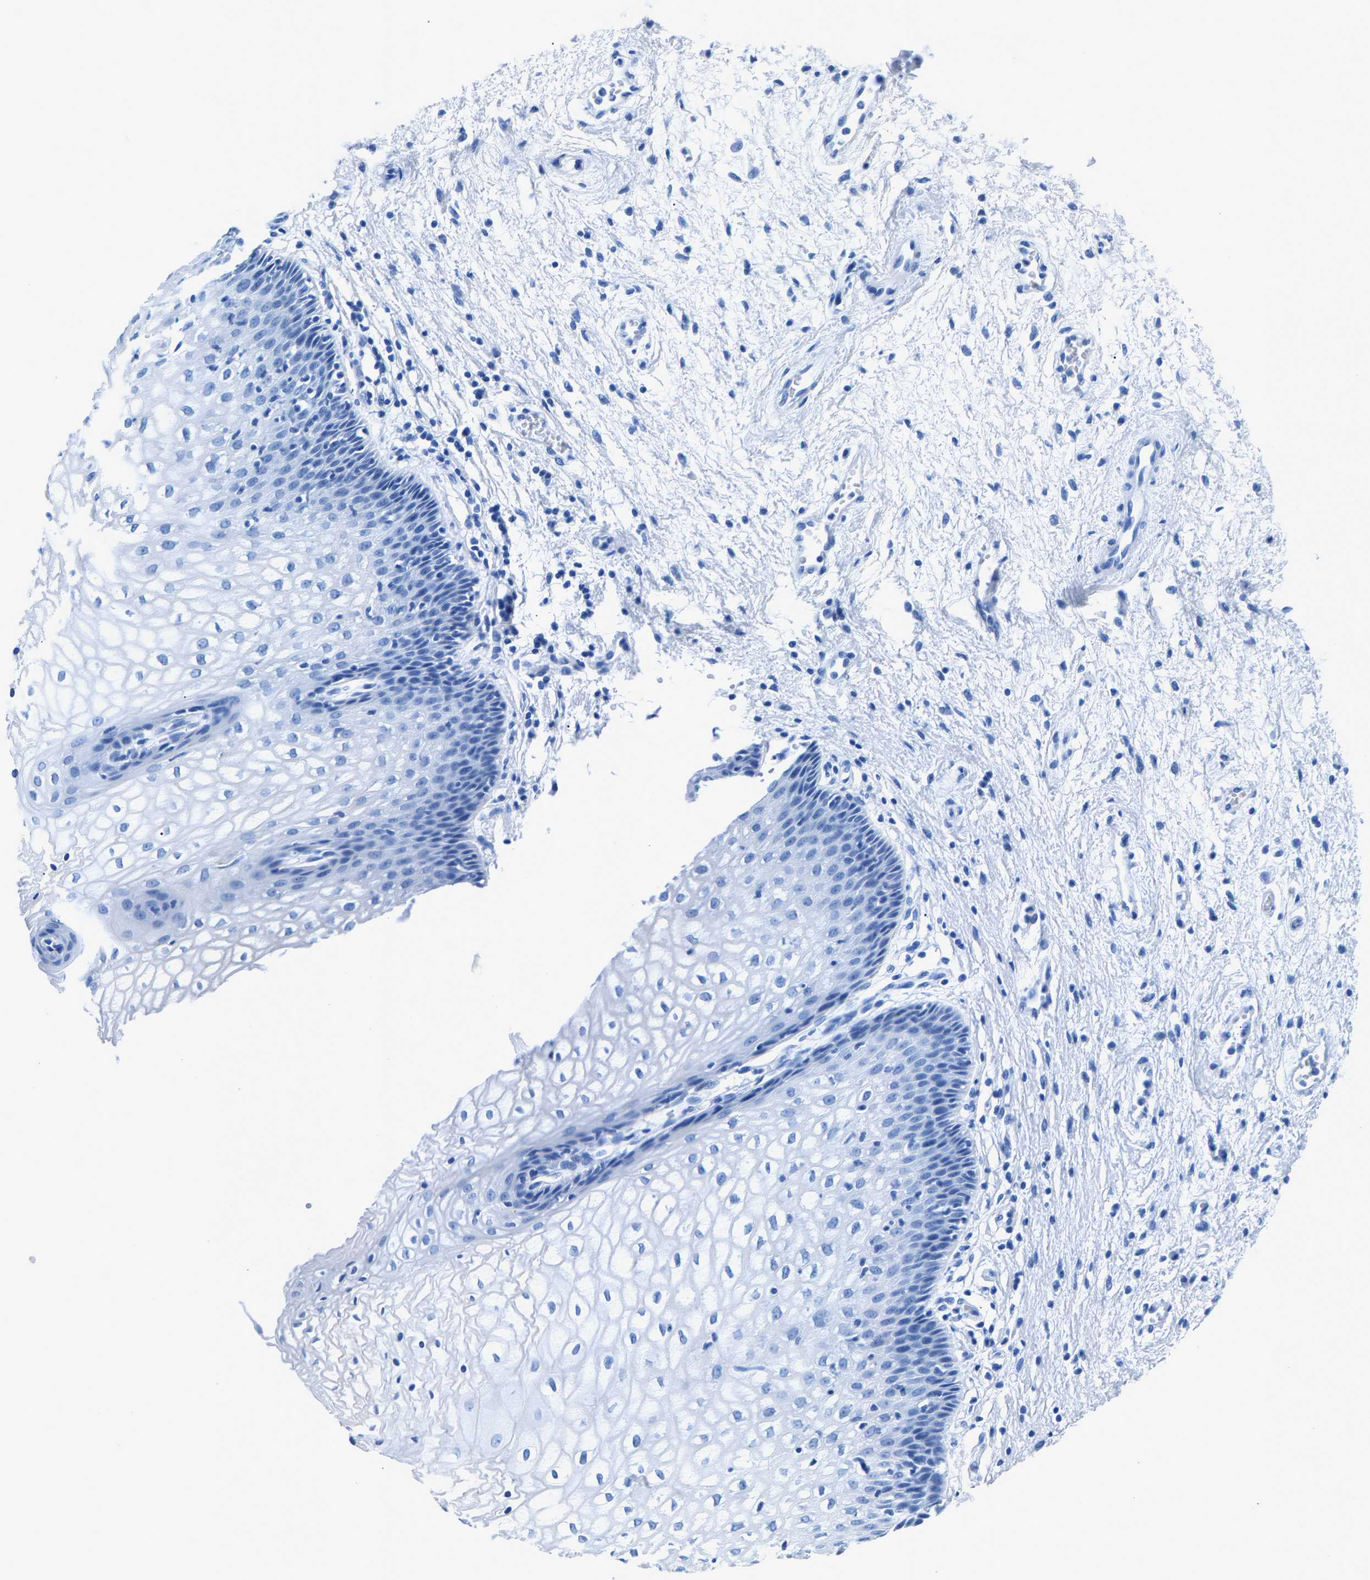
{"staining": {"intensity": "negative", "quantity": "none", "location": "none"}, "tissue": "vagina", "cell_type": "Squamous epithelial cells", "image_type": "normal", "snomed": [{"axis": "morphology", "description": "Normal tissue, NOS"}, {"axis": "topography", "description": "Vagina"}], "caption": "This is an immunohistochemistry image of unremarkable vagina. There is no expression in squamous epithelial cells.", "gene": "CPS1", "patient": {"sex": "female", "age": 34}}